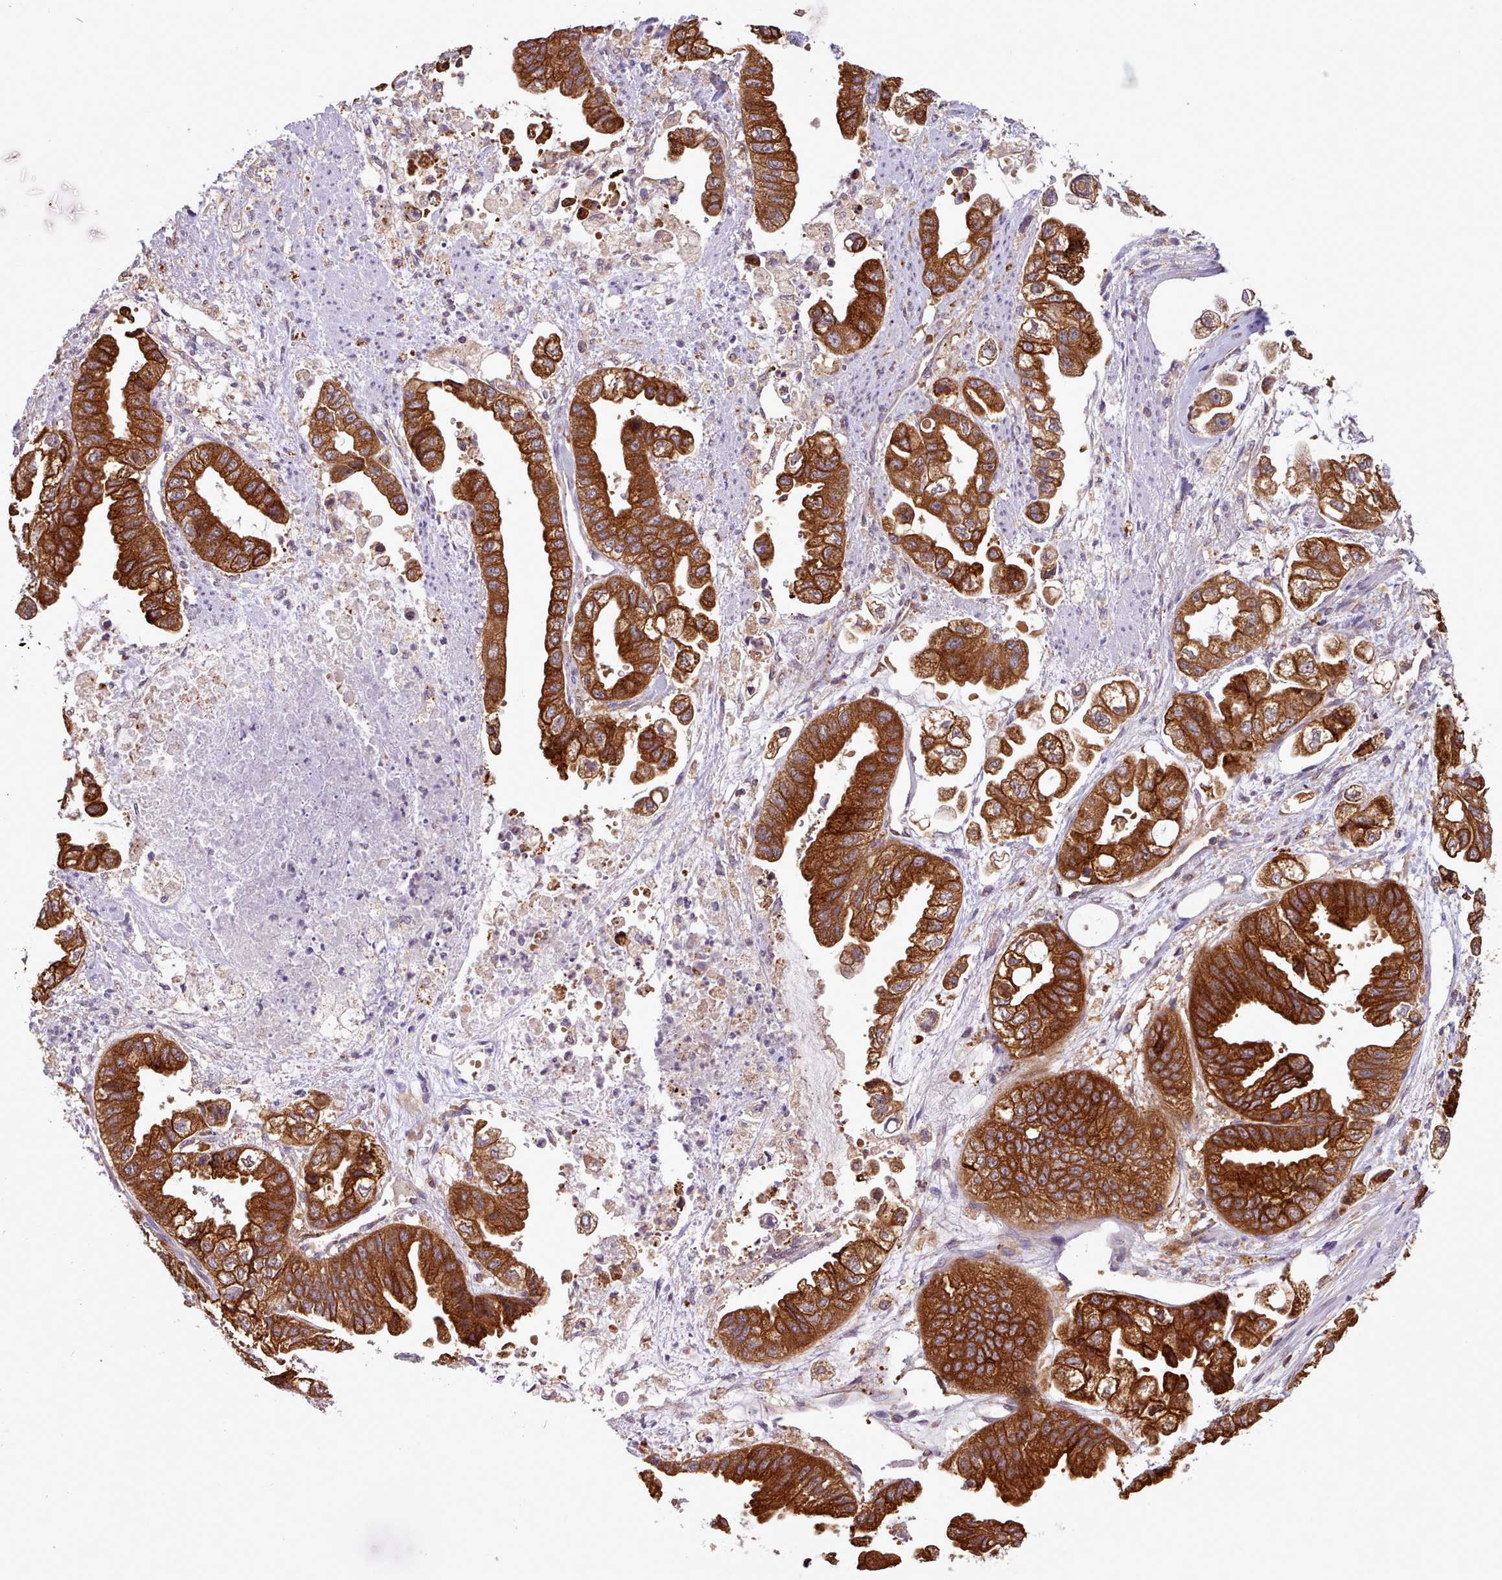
{"staining": {"intensity": "strong", "quantity": ">75%", "location": "cytoplasmic/membranous"}, "tissue": "stomach cancer", "cell_type": "Tumor cells", "image_type": "cancer", "snomed": [{"axis": "morphology", "description": "Adenocarcinoma, NOS"}, {"axis": "topography", "description": "Stomach"}], "caption": "There is high levels of strong cytoplasmic/membranous staining in tumor cells of adenocarcinoma (stomach), as demonstrated by immunohistochemical staining (brown color).", "gene": "CRYBG1", "patient": {"sex": "male", "age": 62}}